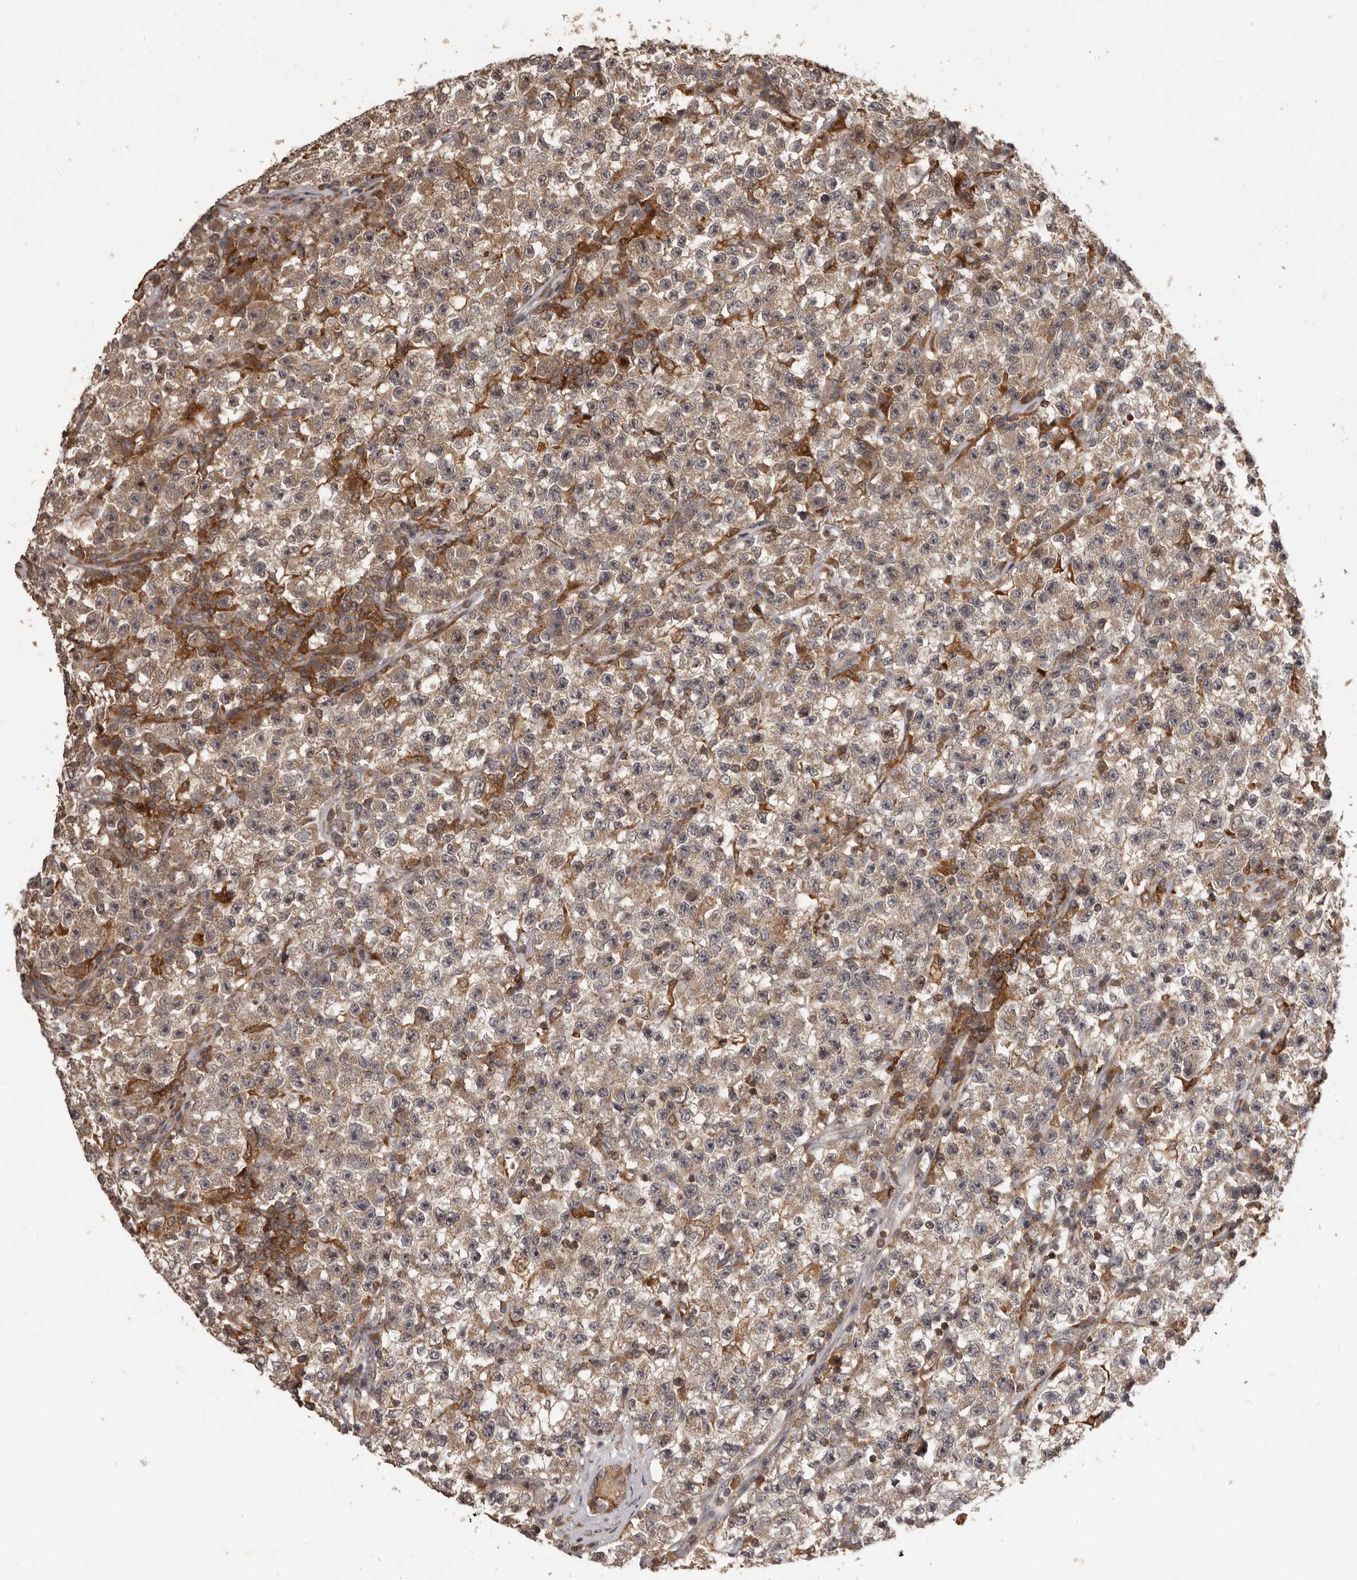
{"staining": {"intensity": "moderate", "quantity": "25%-75%", "location": "cytoplasmic/membranous"}, "tissue": "testis cancer", "cell_type": "Tumor cells", "image_type": "cancer", "snomed": [{"axis": "morphology", "description": "Seminoma, NOS"}, {"axis": "topography", "description": "Testis"}], "caption": "Testis cancer (seminoma) tissue demonstrates moderate cytoplasmic/membranous staining in approximately 25%-75% of tumor cells, visualized by immunohistochemistry.", "gene": "RNF187", "patient": {"sex": "male", "age": 22}}